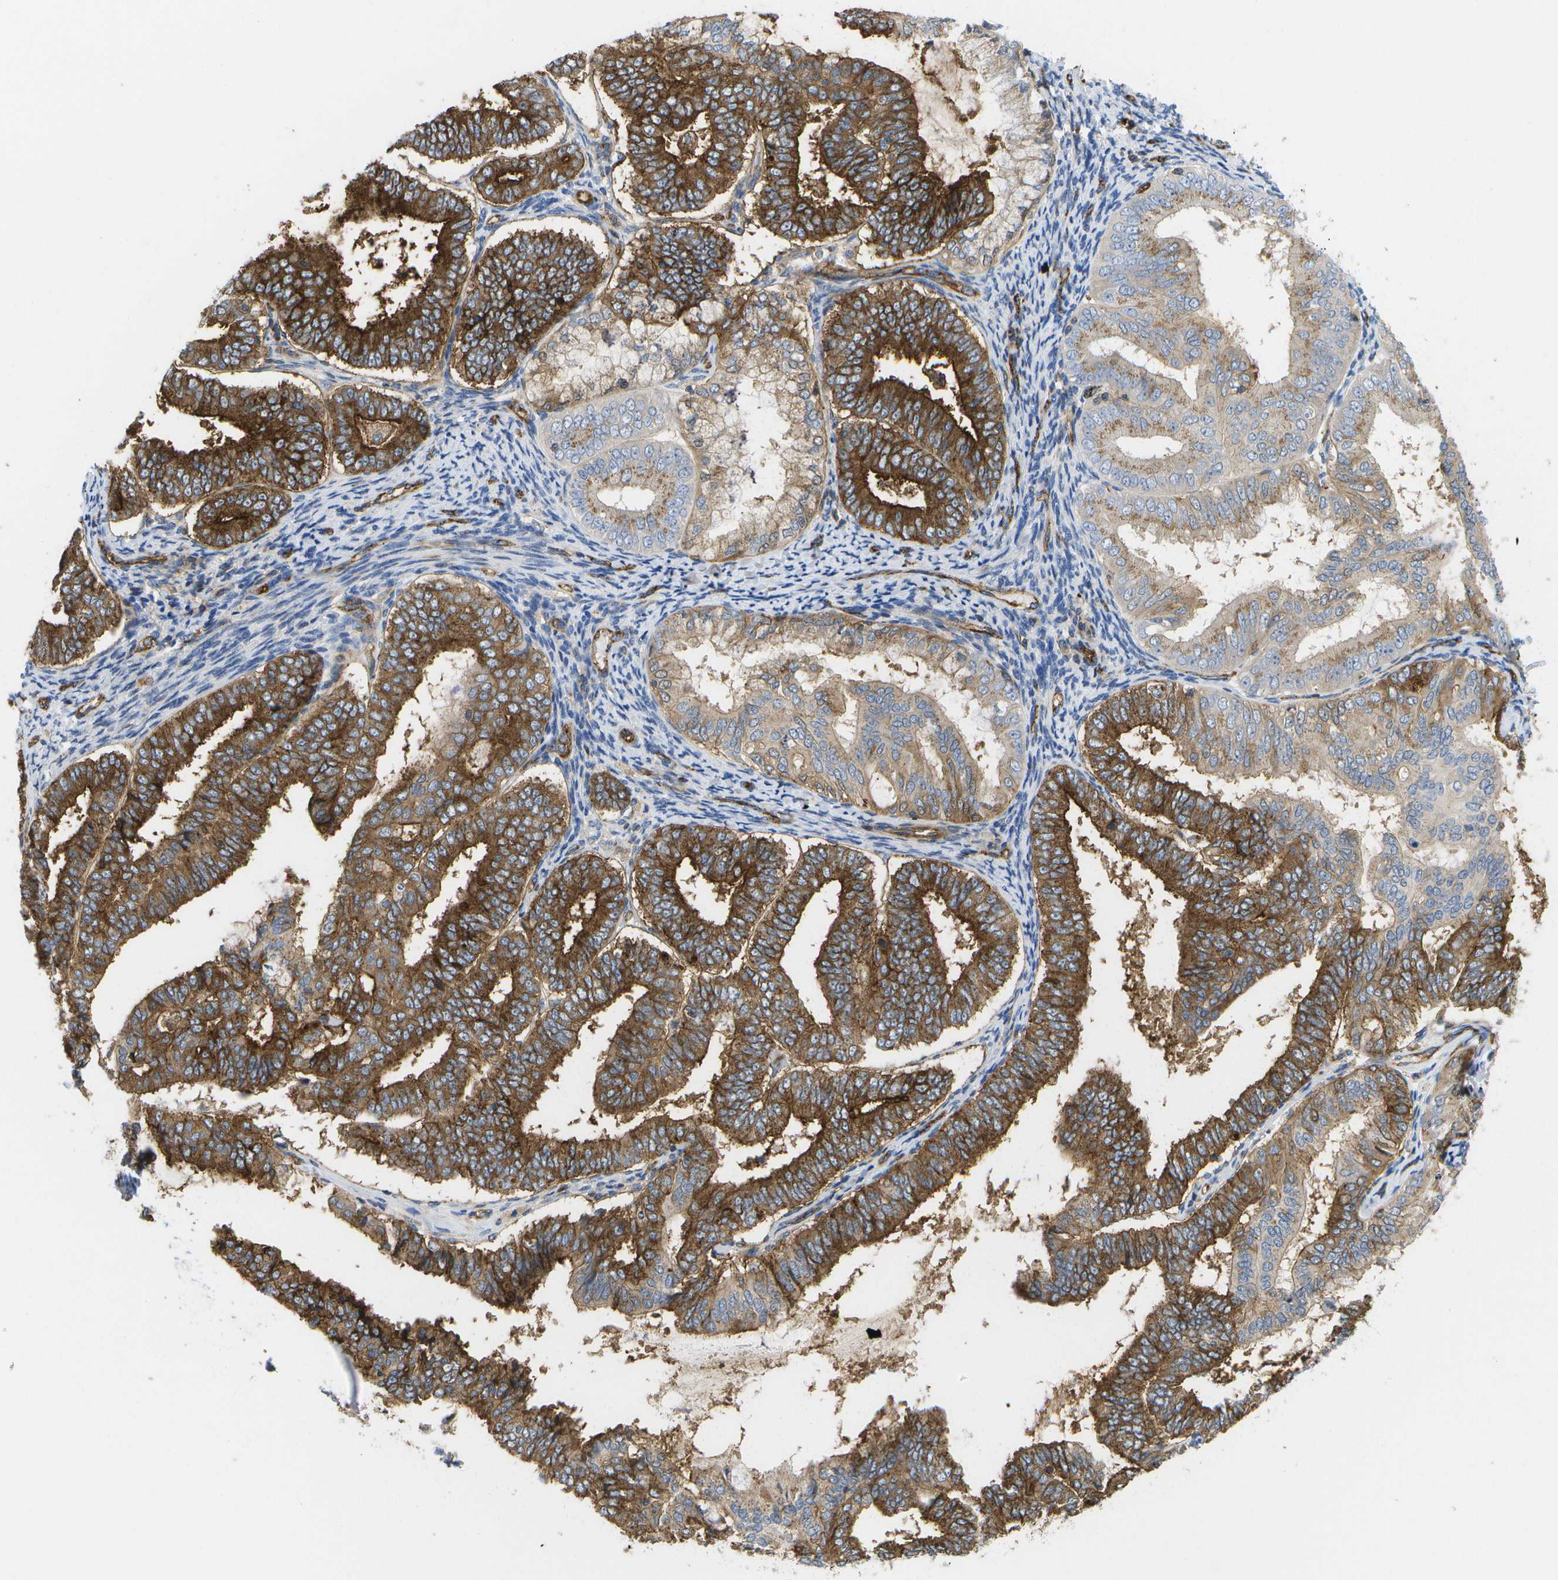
{"staining": {"intensity": "strong", "quantity": ">75%", "location": "cytoplasmic/membranous"}, "tissue": "endometrial cancer", "cell_type": "Tumor cells", "image_type": "cancer", "snomed": [{"axis": "morphology", "description": "Adenocarcinoma, NOS"}, {"axis": "topography", "description": "Endometrium"}], "caption": "Human endometrial cancer stained for a protein (brown) reveals strong cytoplasmic/membranous positive expression in approximately >75% of tumor cells.", "gene": "BST2", "patient": {"sex": "female", "age": 63}}